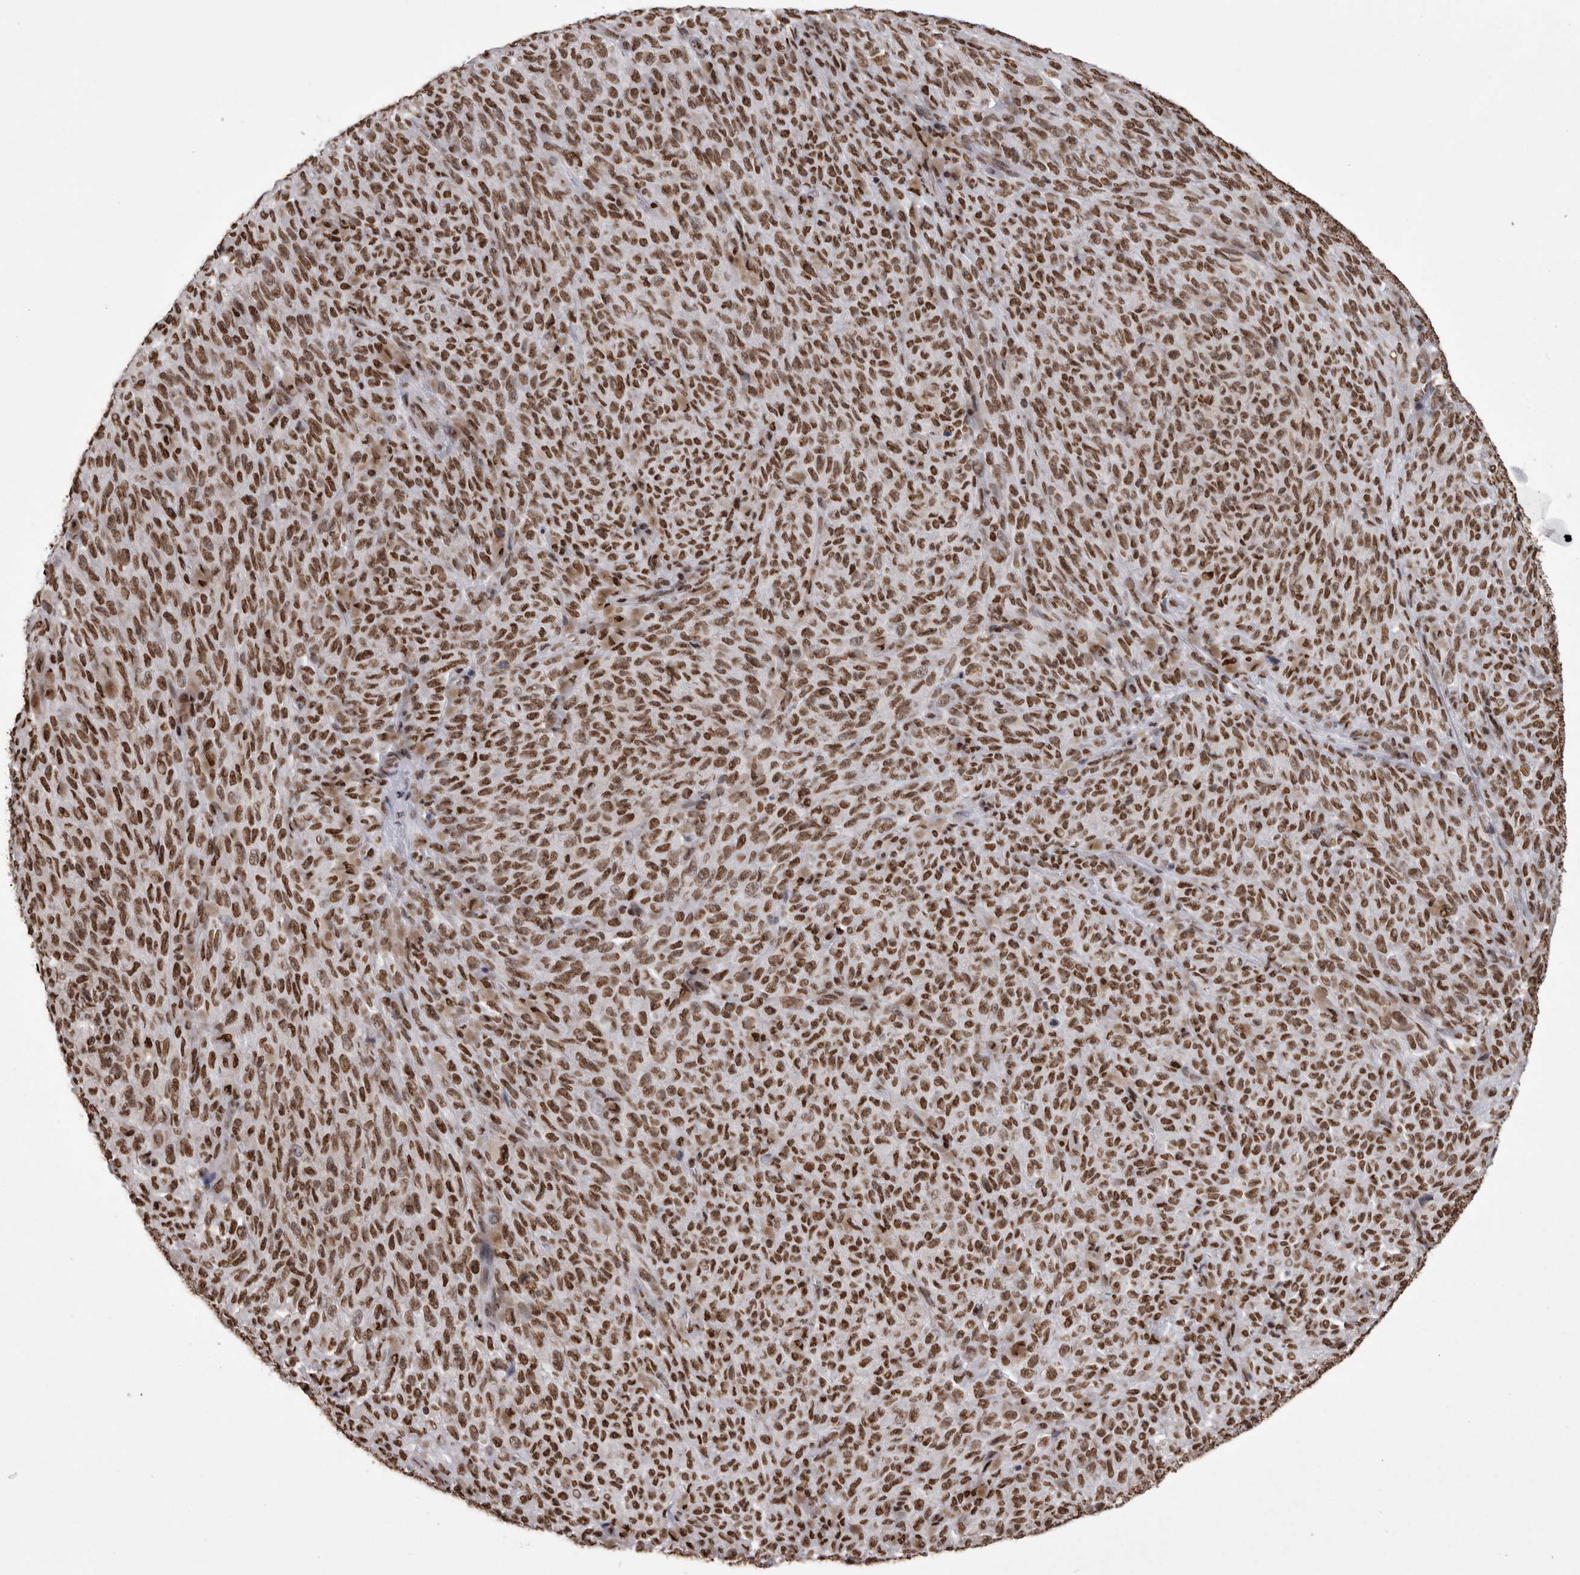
{"staining": {"intensity": "moderate", "quantity": ">75%", "location": "nuclear"}, "tissue": "melanoma", "cell_type": "Tumor cells", "image_type": "cancer", "snomed": [{"axis": "morphology", "description": "Malignant melanoma, NOS"}, {"axis": "topography", "description": "Skin"}], "caption": "Protein staining displays moderate nuclear positivity in approximately >75% of tumor cells in malignant melanoma.", "gene": "HNRNPM", "patient": {"sex": "female", "age": 82}}